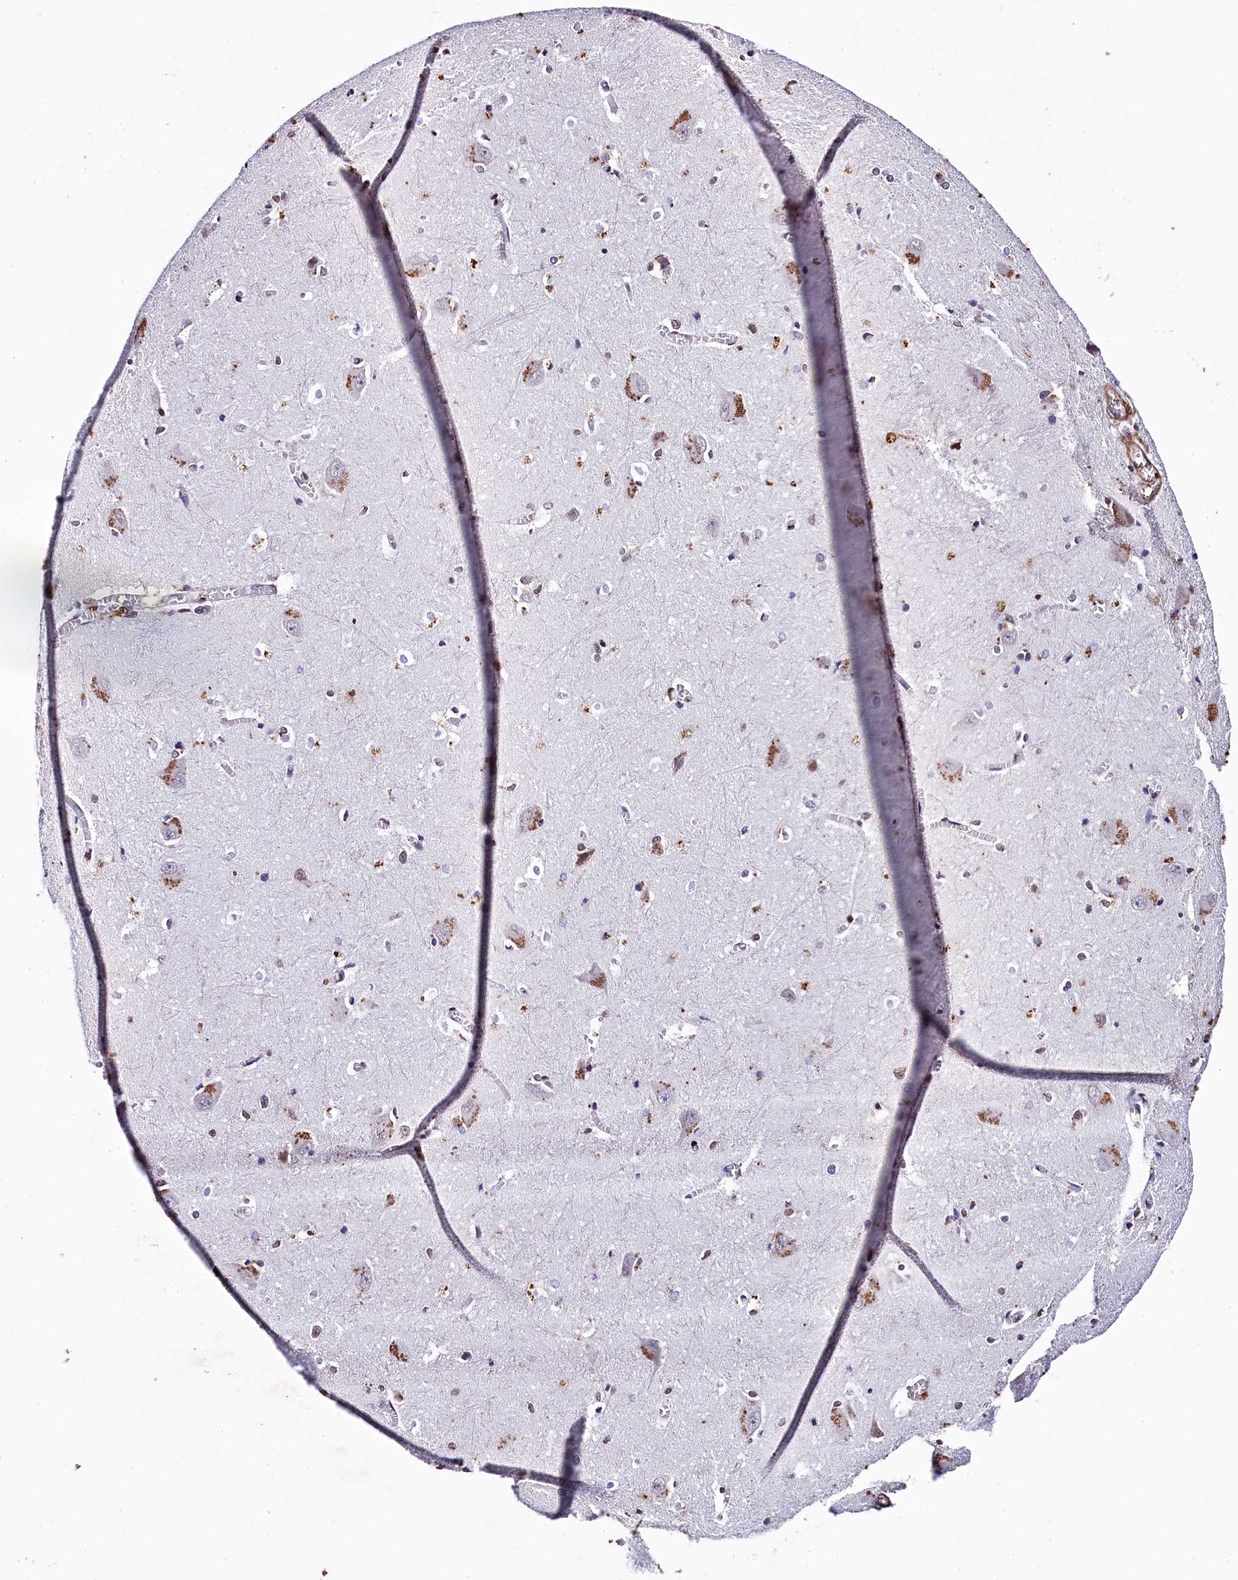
{"staining": {"intensity": "moderate", "quantity": "<25%", "location": "cytoplasmic/membranous"}, "tissue": "caudate", "cell_type": "Glial cells", "image_type": "normal", "snomed": [{"axis": "morphology", "description": "Normal tissue, NOS"}, {"axis": "topography", "description": "Lateral ventricle wall"}], "caption": "A photomicrograph of caudate stained for a protein displays moderate cytoplasmic/membranous brown staining in glial cells.", "gene": "SAMD10", "patient": {"sex": "male", "age": 37}}